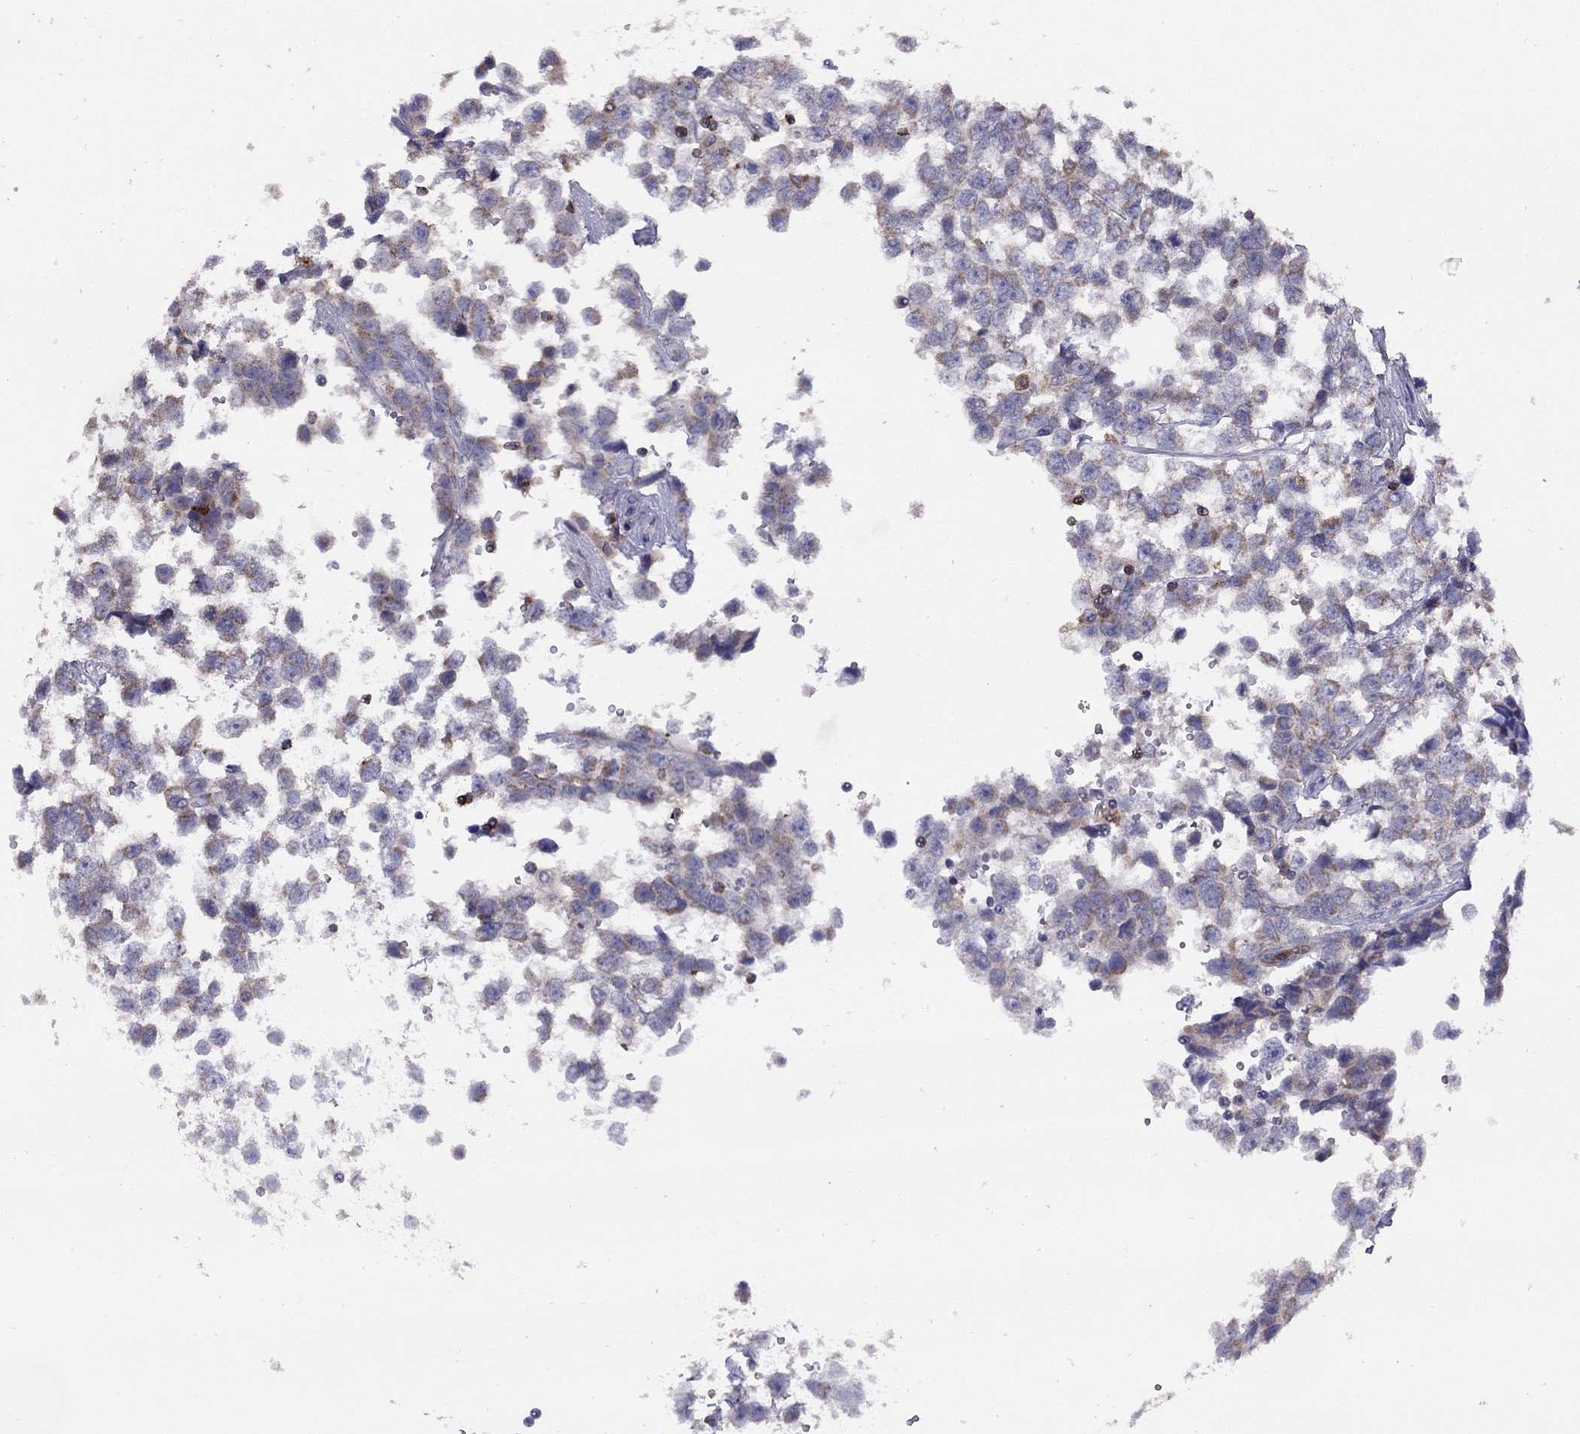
{"staining": {"intensity": "weak", "quantity": "<25%", "location": "cytoplasmic/membranous"}, "tissue": "testis cancer", "cell_type": "Tumor cells", "image_type": "cancer", "snomed": [{"axis": "morphology", "description": "Seminoma, NOS"}, {"axis": "topography", "description": "Testis"}], "caption": "DAB (3,3'-diaminobenzidine) immunohistochemical staining of testis seminoma reveals no significant staining in tumor cells. Brightfield microscopy of immunohistochemistry (IHC) stained with DAB (3,3'-diaminobenzidine) (brown) and hematoxylin (blue), captured at high magnification.", "gene": "CITED1", "patient": {"sex": "male", "age": 34}}